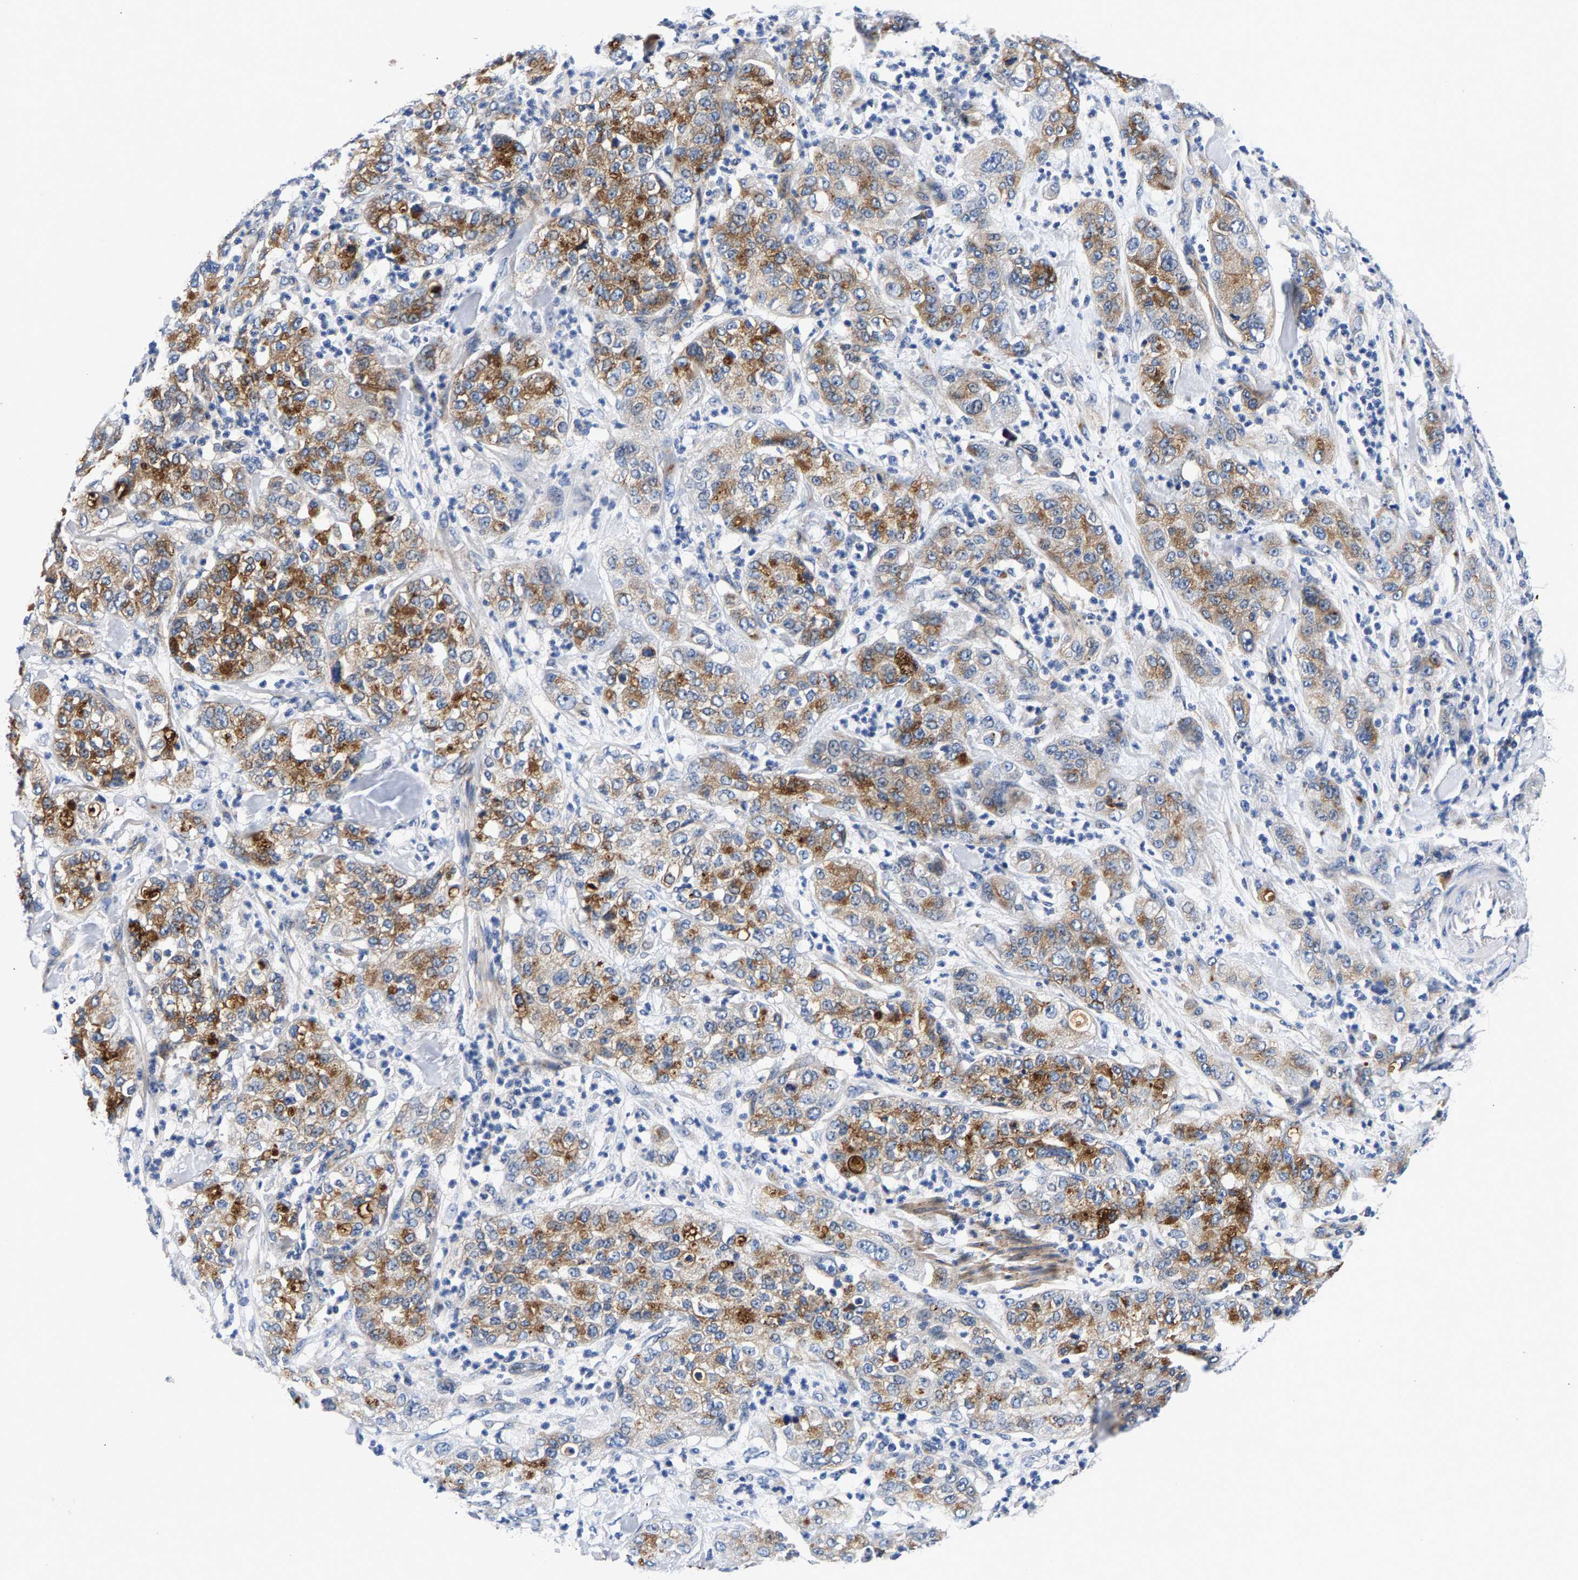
{"staining": {"intensity": "strong", "quantity": "25%-75%", "location": "cytoplasmic/membranous"}, "tissue": "pancreatic cancer", "cell_type": "Tumor cells", "image_type": "cancer", "snomed": [{"axis": "morphology", "description": "Adenocarcinoma, NOS"}, {"axis": "topography", "description": "Pancreas"}], "caption": "Protein analysis of pancreatic adenocarcinoma tissue demonstrates strong cytoplasmic/membranous positivity in about 25%-75% of tumor cells.", "gene": "P2RY4", "patient": {"sex": "female", "age": 78}}